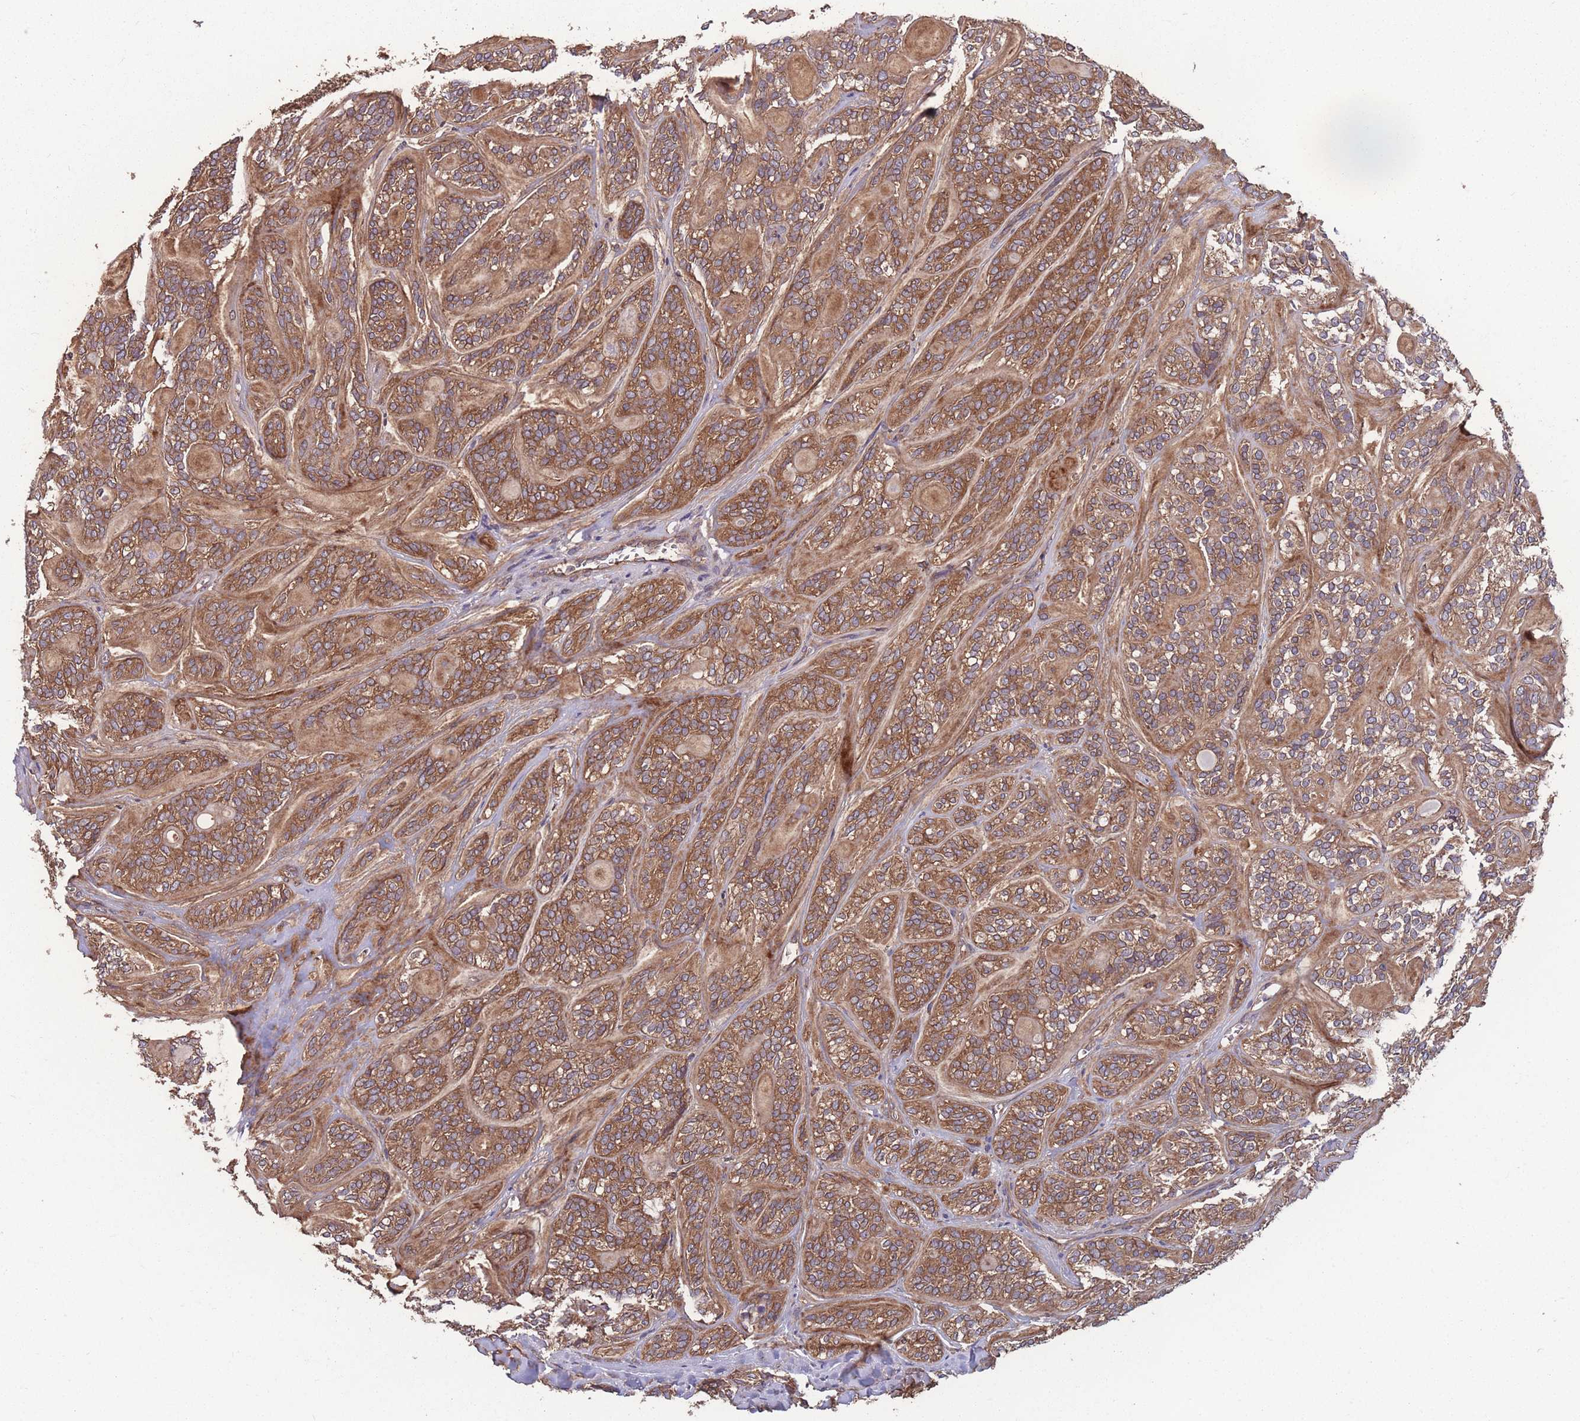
{"staining": {"intensity": "moderate", "quantity": ">75%", "location": "cytoplasmic/membranous"}, "tissue": "head and neck cancer", "cell_type": "Tumor cells", "image_type": "cancer", "snomed": [{"axis": "morphology", "description": "Adenocarcinoma, NOS"}, {"axis": "topography", "description": "Head-Neck"}], "caption": "Brown immunohistochemical staining in adenocarcinoma (head and neck) exhibits moderate cytoplasmic/membranous staining in approximately >75% of tumor cells. Nuclei are stained in blue.", "gene": "ZPR1", "patient": {"sex": "male", "age": 66}}